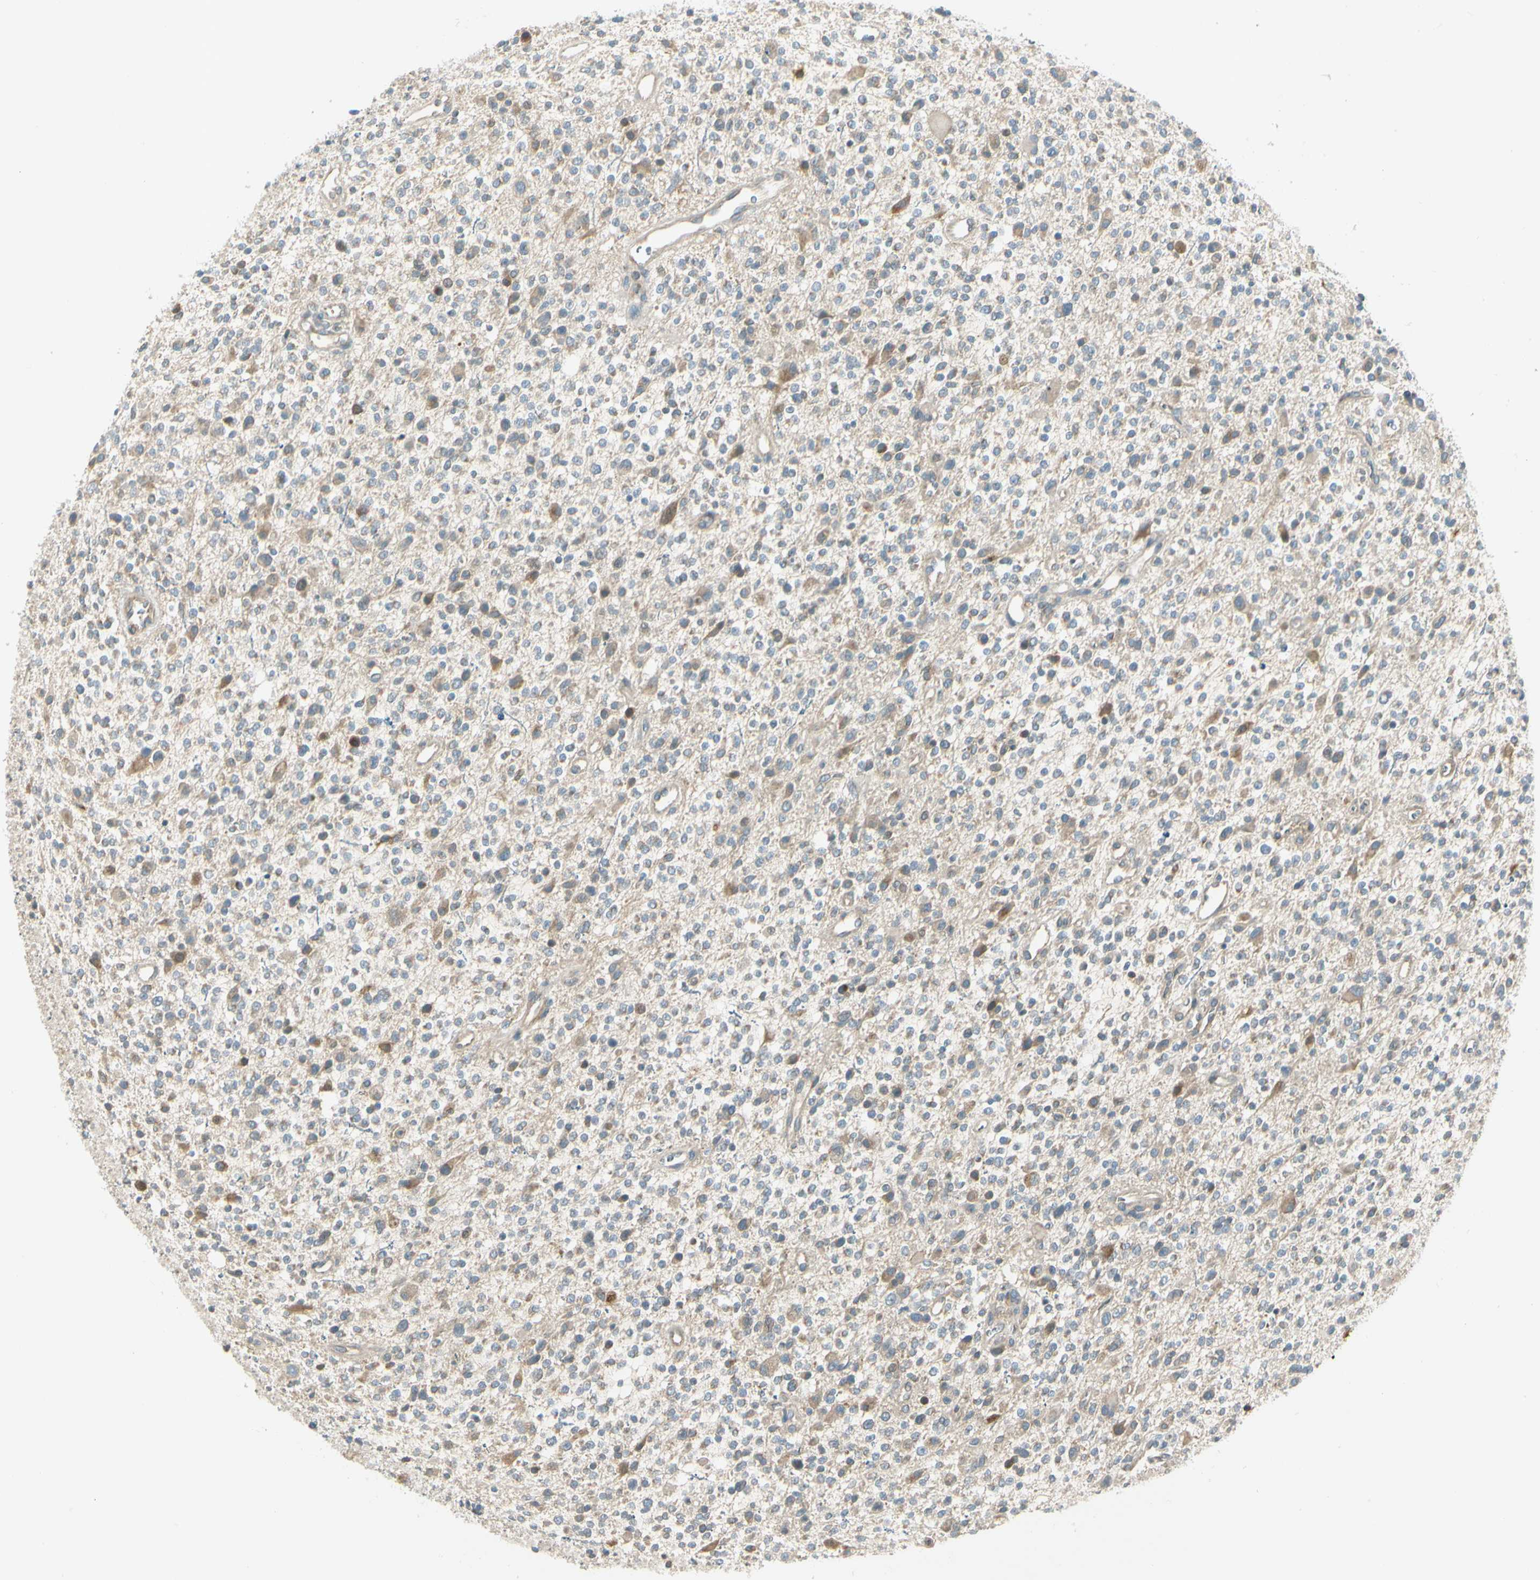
{"staining": {"intensity": "weak", "quantity": "25%-75%", "location": "cytoplasmic/membranous"}, "tissue": "glioma", "cell_type": "Tumor cells", "image_type": "cancer", "snomed": [{"axis": "morphology", "description": "Glioma, malignant, High grade"}, {"axis": "topography", "description": "Brain"}], "caption": "Tumor cells demonstrate weak cytoplasmic/membranous staining in approximately 25%-75% of cells in malignant glioma (high-grade). (IHC, brightfield microscopy, high magnification).", "gene": "BNIP1", "patient": {"sex": "male", "age": 48}}